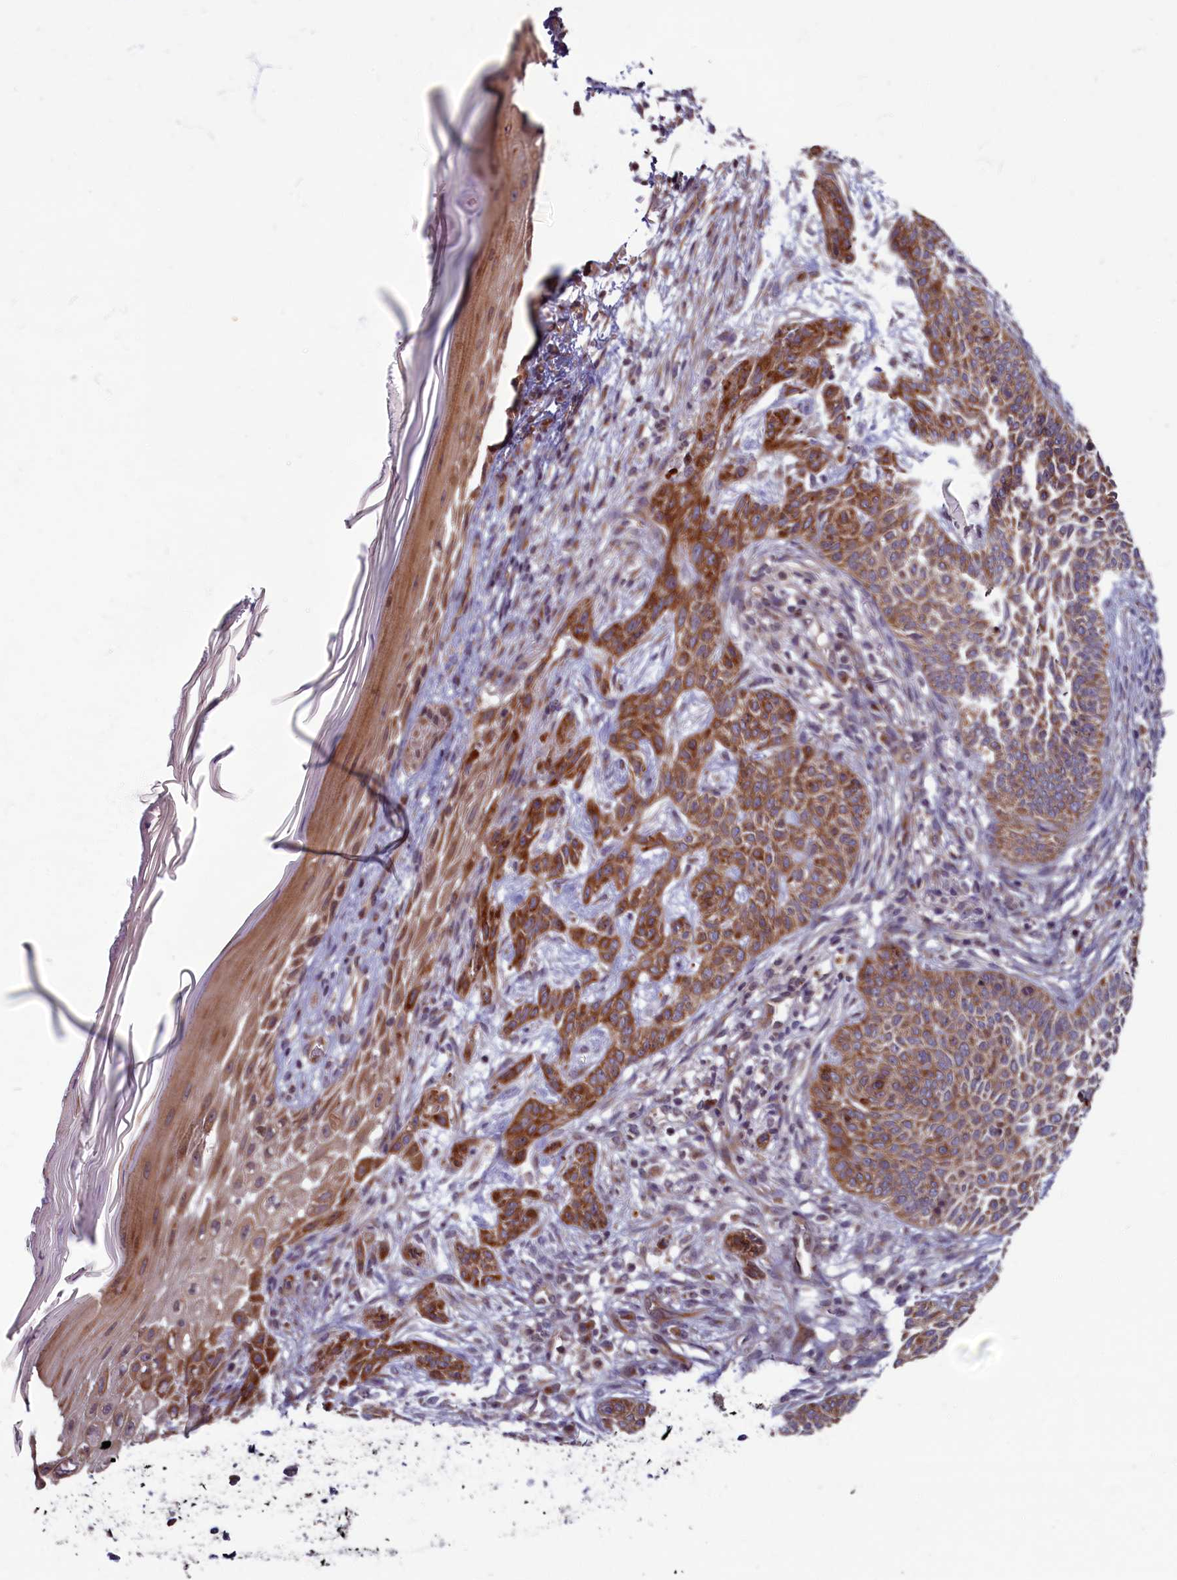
{"staining": {"intensity": "moderate", "quantity": ">75%", "location": "cytoplasmic/membranous"}, "tissue": "skin cancer", "cell_type": "Tumor cells", "image_type": "cancer", "snomed": [{"axis": "morphology", "description": "Basal cell carcinoma"}, {"axis": "topography", "description": "Skin"}], "caption": "Human skin cancer stained with a brown dye shows moderate cytoplasmic/membranous positive staining in about >75% of tumor cells.", "gene": "MYCBP", "patient": {"sex": "male", "age": 85}}